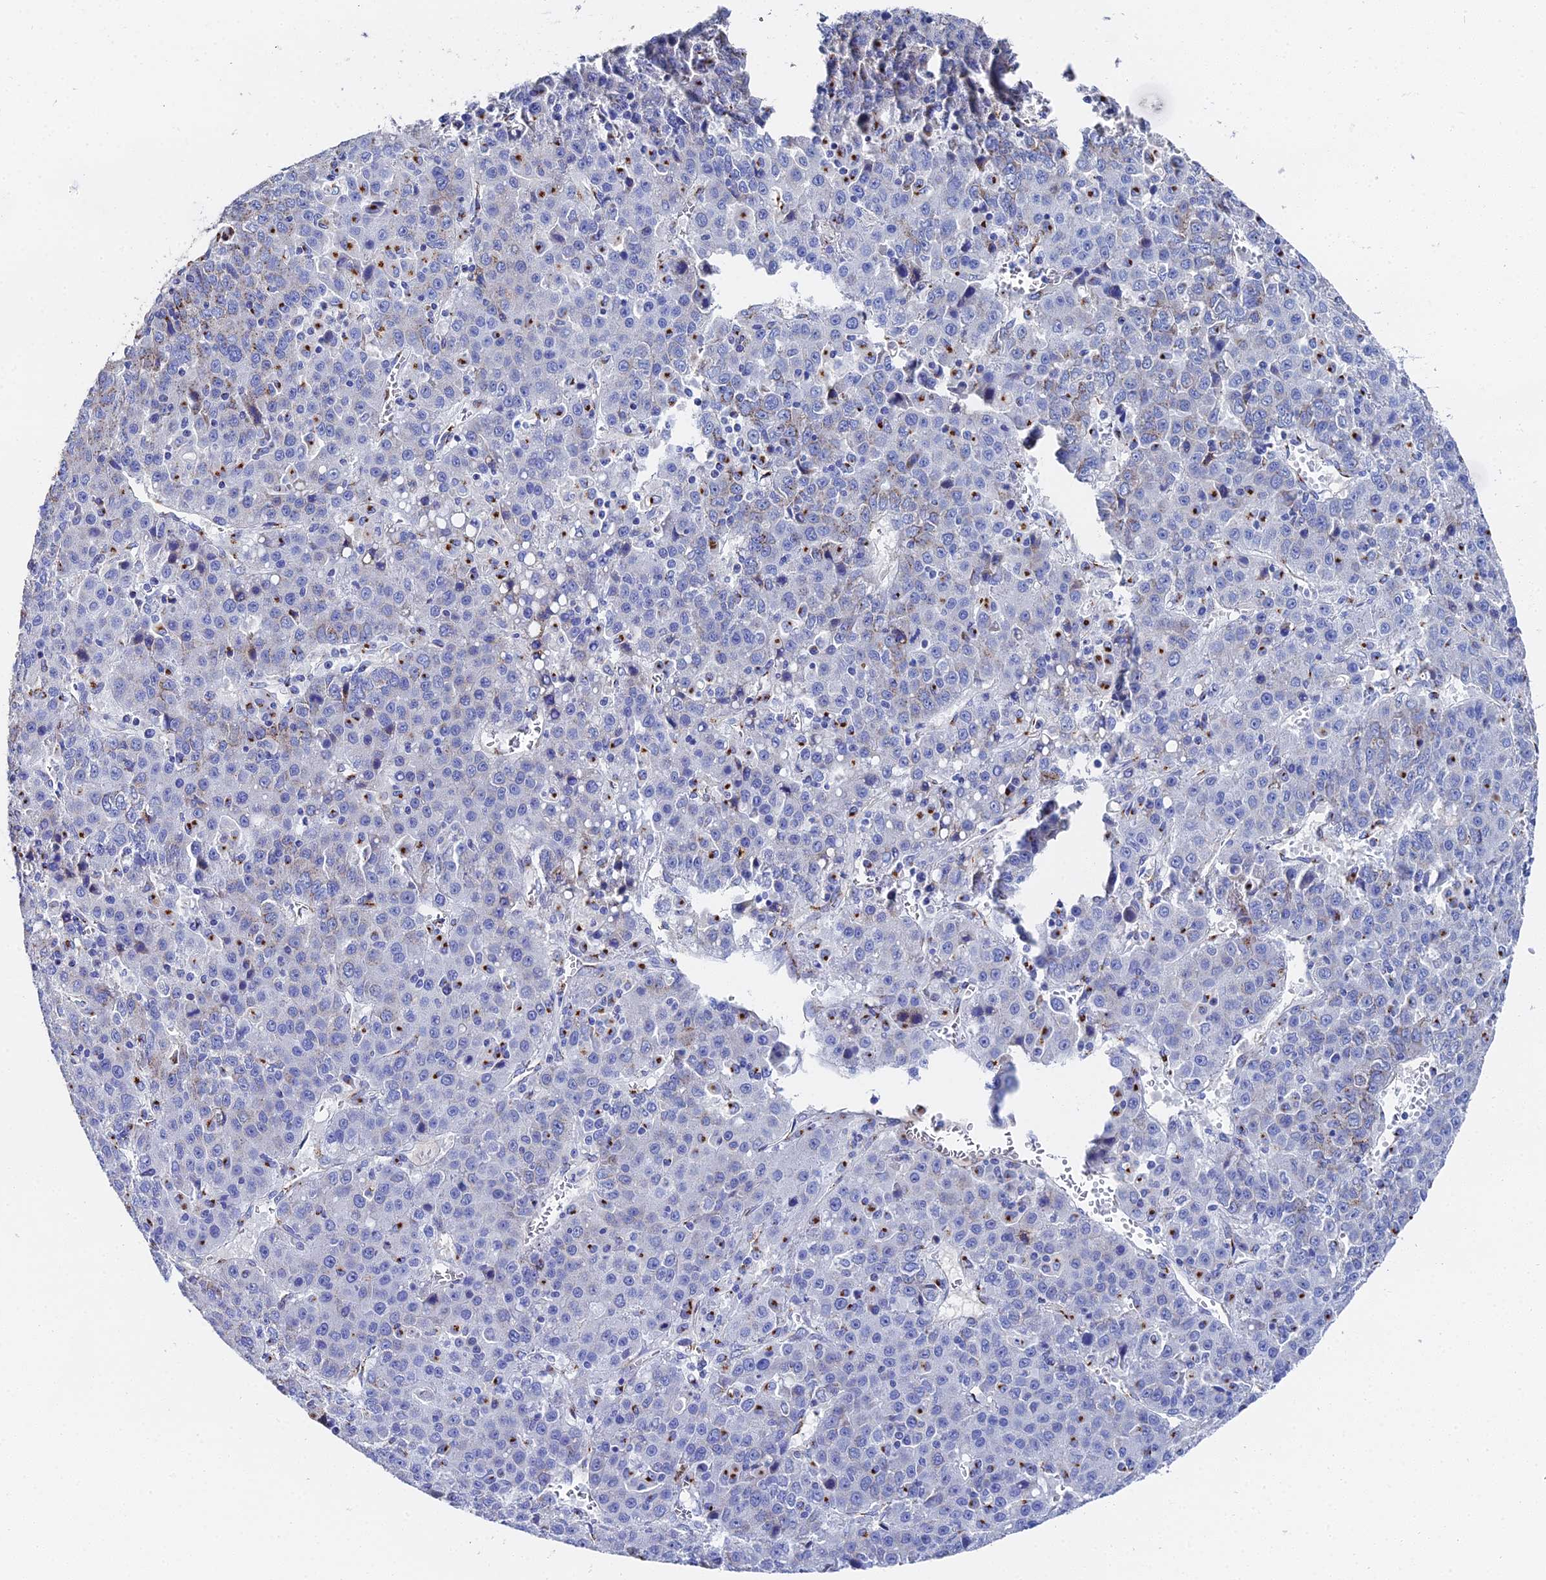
{"staining": {"intensity": "moderate", "quantity": "<25%", "location": "cytoplasmic/membranous"}, "tissue": "liver cancer", "cell_type": "Tumor cells", "image_type": "cancer", "snomed": [{"axis": "morphology", "description": "Carcinoma, Hepatocellular, NOS"}, {"axis": "topography", "description": "Liver"}], "caption": "Protein staining reveals moderate cytoplasmic/membranous positivity in about <25% of tumor cells in hepatocellular carcinoma (liver).", "gene": "ENSG00000268674", "patient": {"sex": "female", "age": 53}}